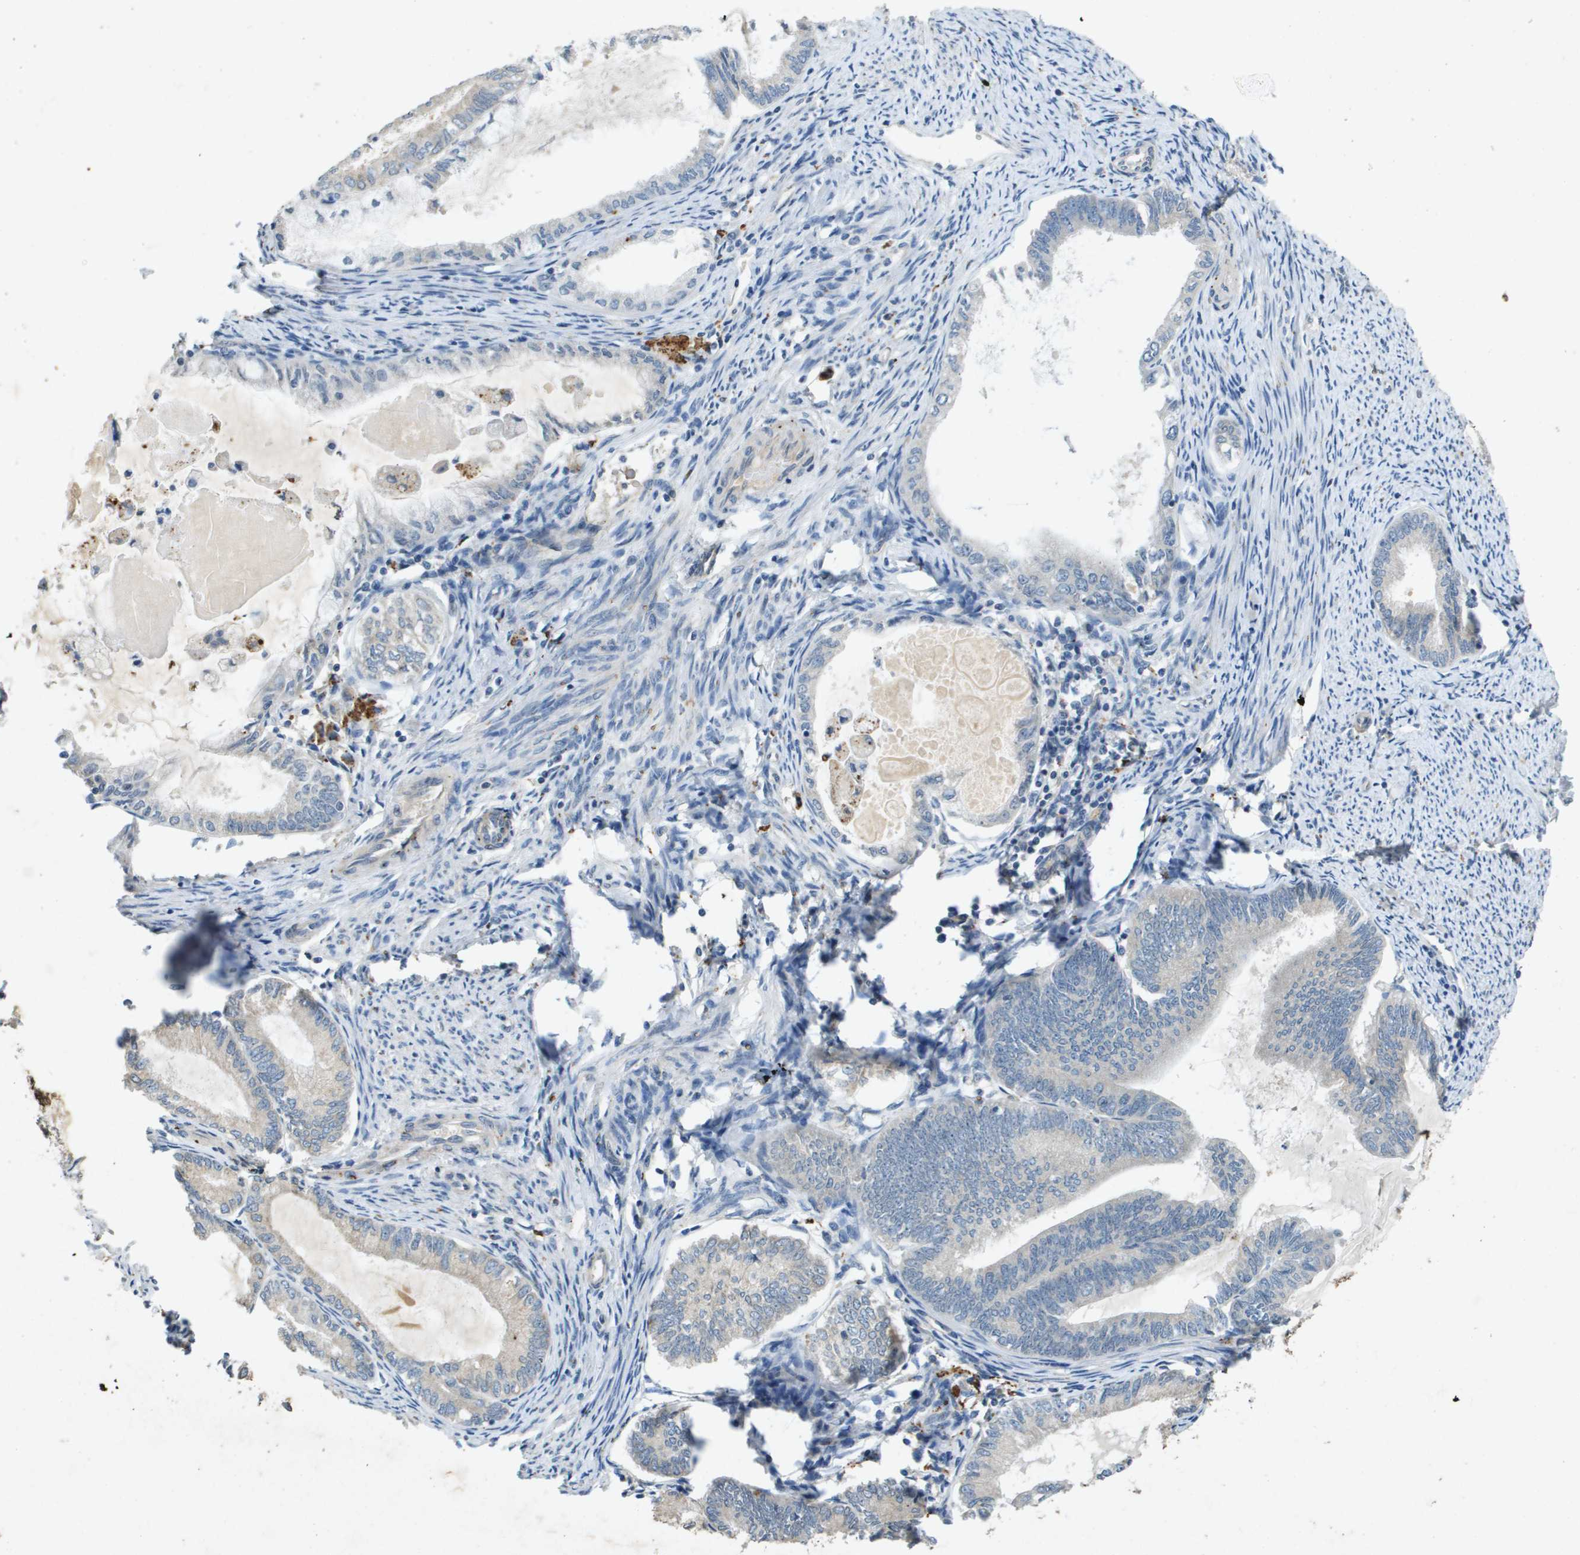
{"staining": {"intensity": "negative", "quantity": "none", "location": "none"}, "tissue": "endometrial cancer", "cell_type": "Tumor cells", "image_type": "cancer", "snomed": [{"axis": "morphology", "description": "Adenocarcinoma, NOS"}, {"axis": "topography", "description": "Endometrium"}], "caption": "Endometrial cancer stained for a protein using immunohistochemistry (IHC) demonstrates no positivity tumor cells.", "gene": "PGAP3", "patient": {"sex": "female", "age": 86}}